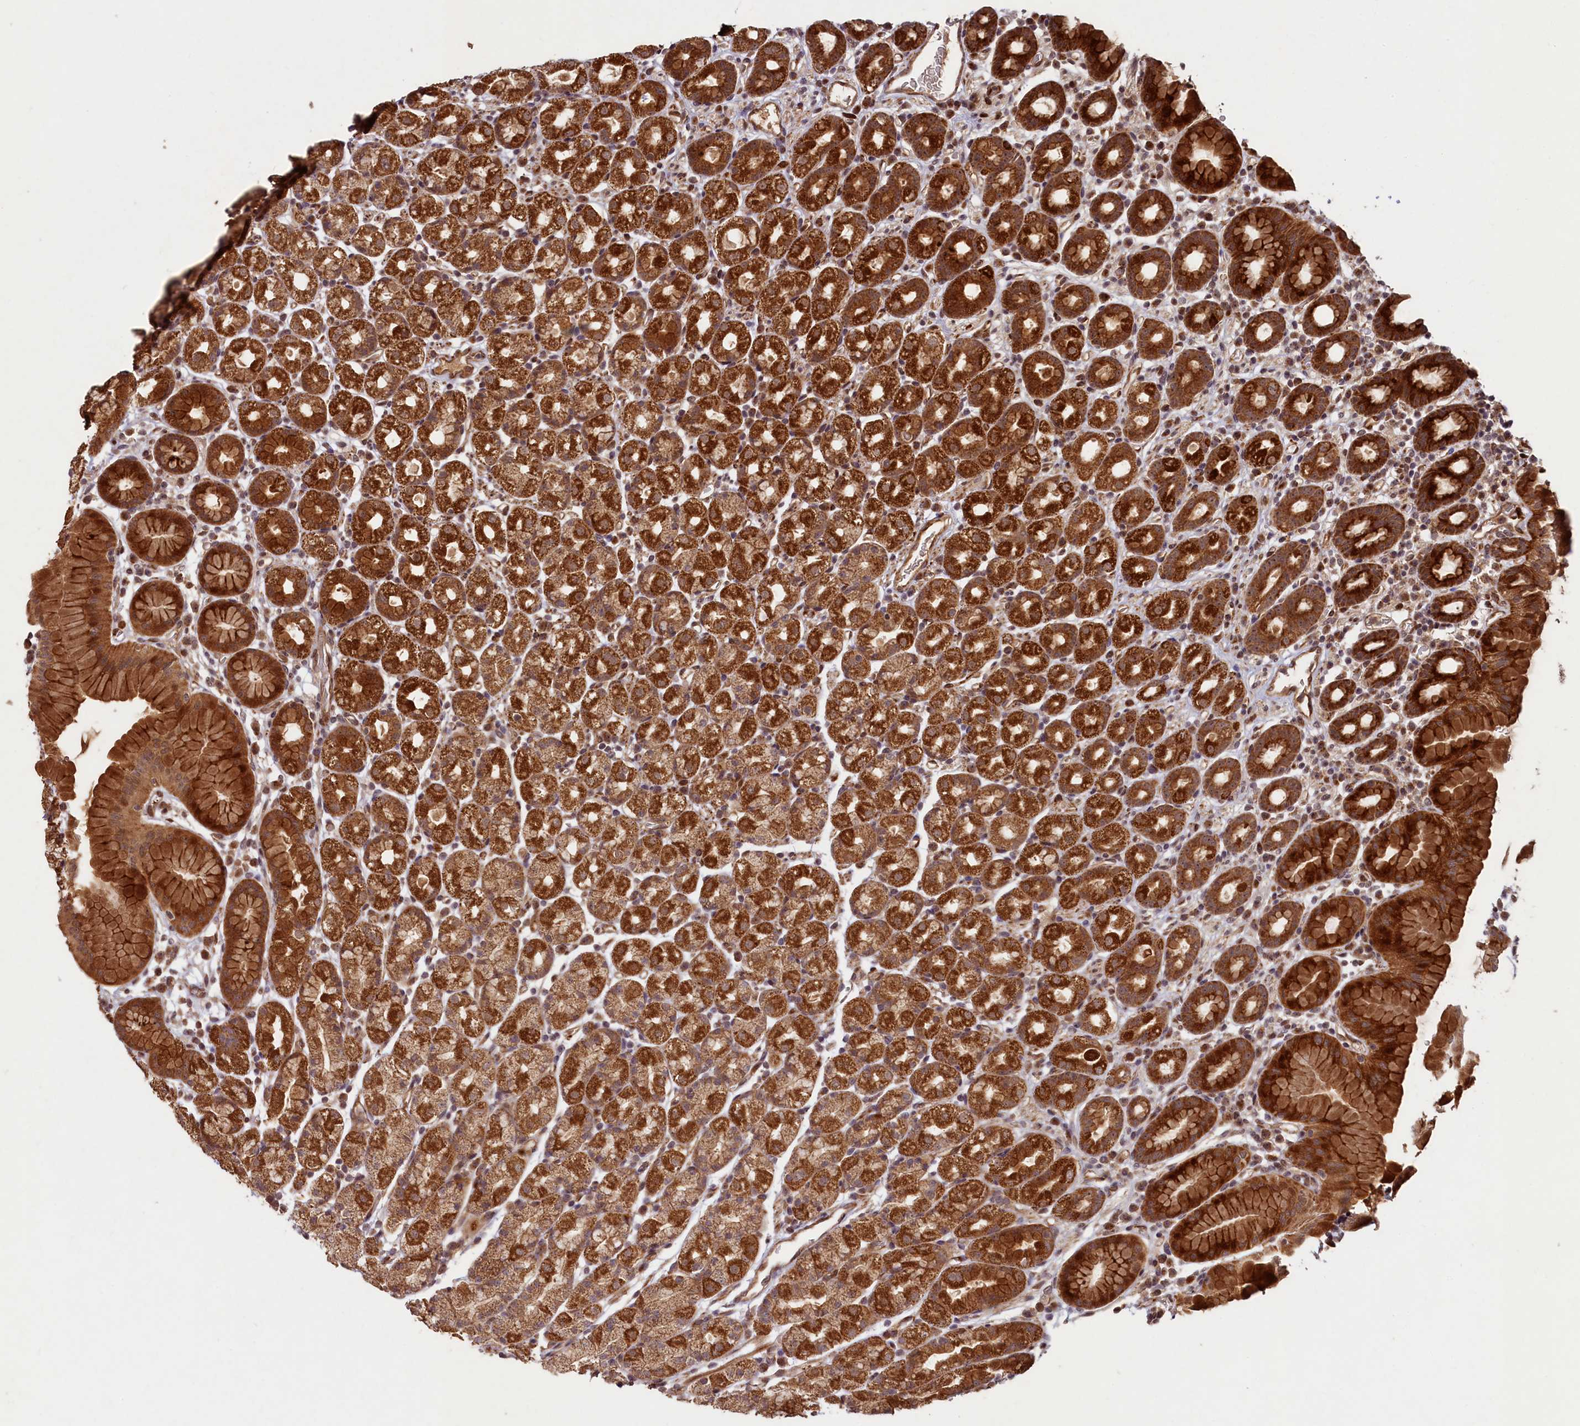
{"staining": {"intensity": "strong", "quantity": ">75%", "location": "cytoplasmic/membranous"}, "tissue": "stomach", "cell_type": "Glandular cells", "image_type": "normal", "snomed": [{"axis": "morphology", "description": "Normal tissue, NOS"}, {"axis": "topography", "description": "Stomach, upper"}, {"axis": "topography", "description": "Stomach, lower"}, {"axis": "topography", "description": "Small intestine"}], "caption": "Immunohistochemical staining of normal human stomach displays high levels of strong cytoplasmic/membranous expression in approximately >75% of glandular cells. (DAB IHC, brown staining for protein, blue staining for nuclei).", "gene": "SHPRH", "patient": {"sex": "male", "age": 68}}